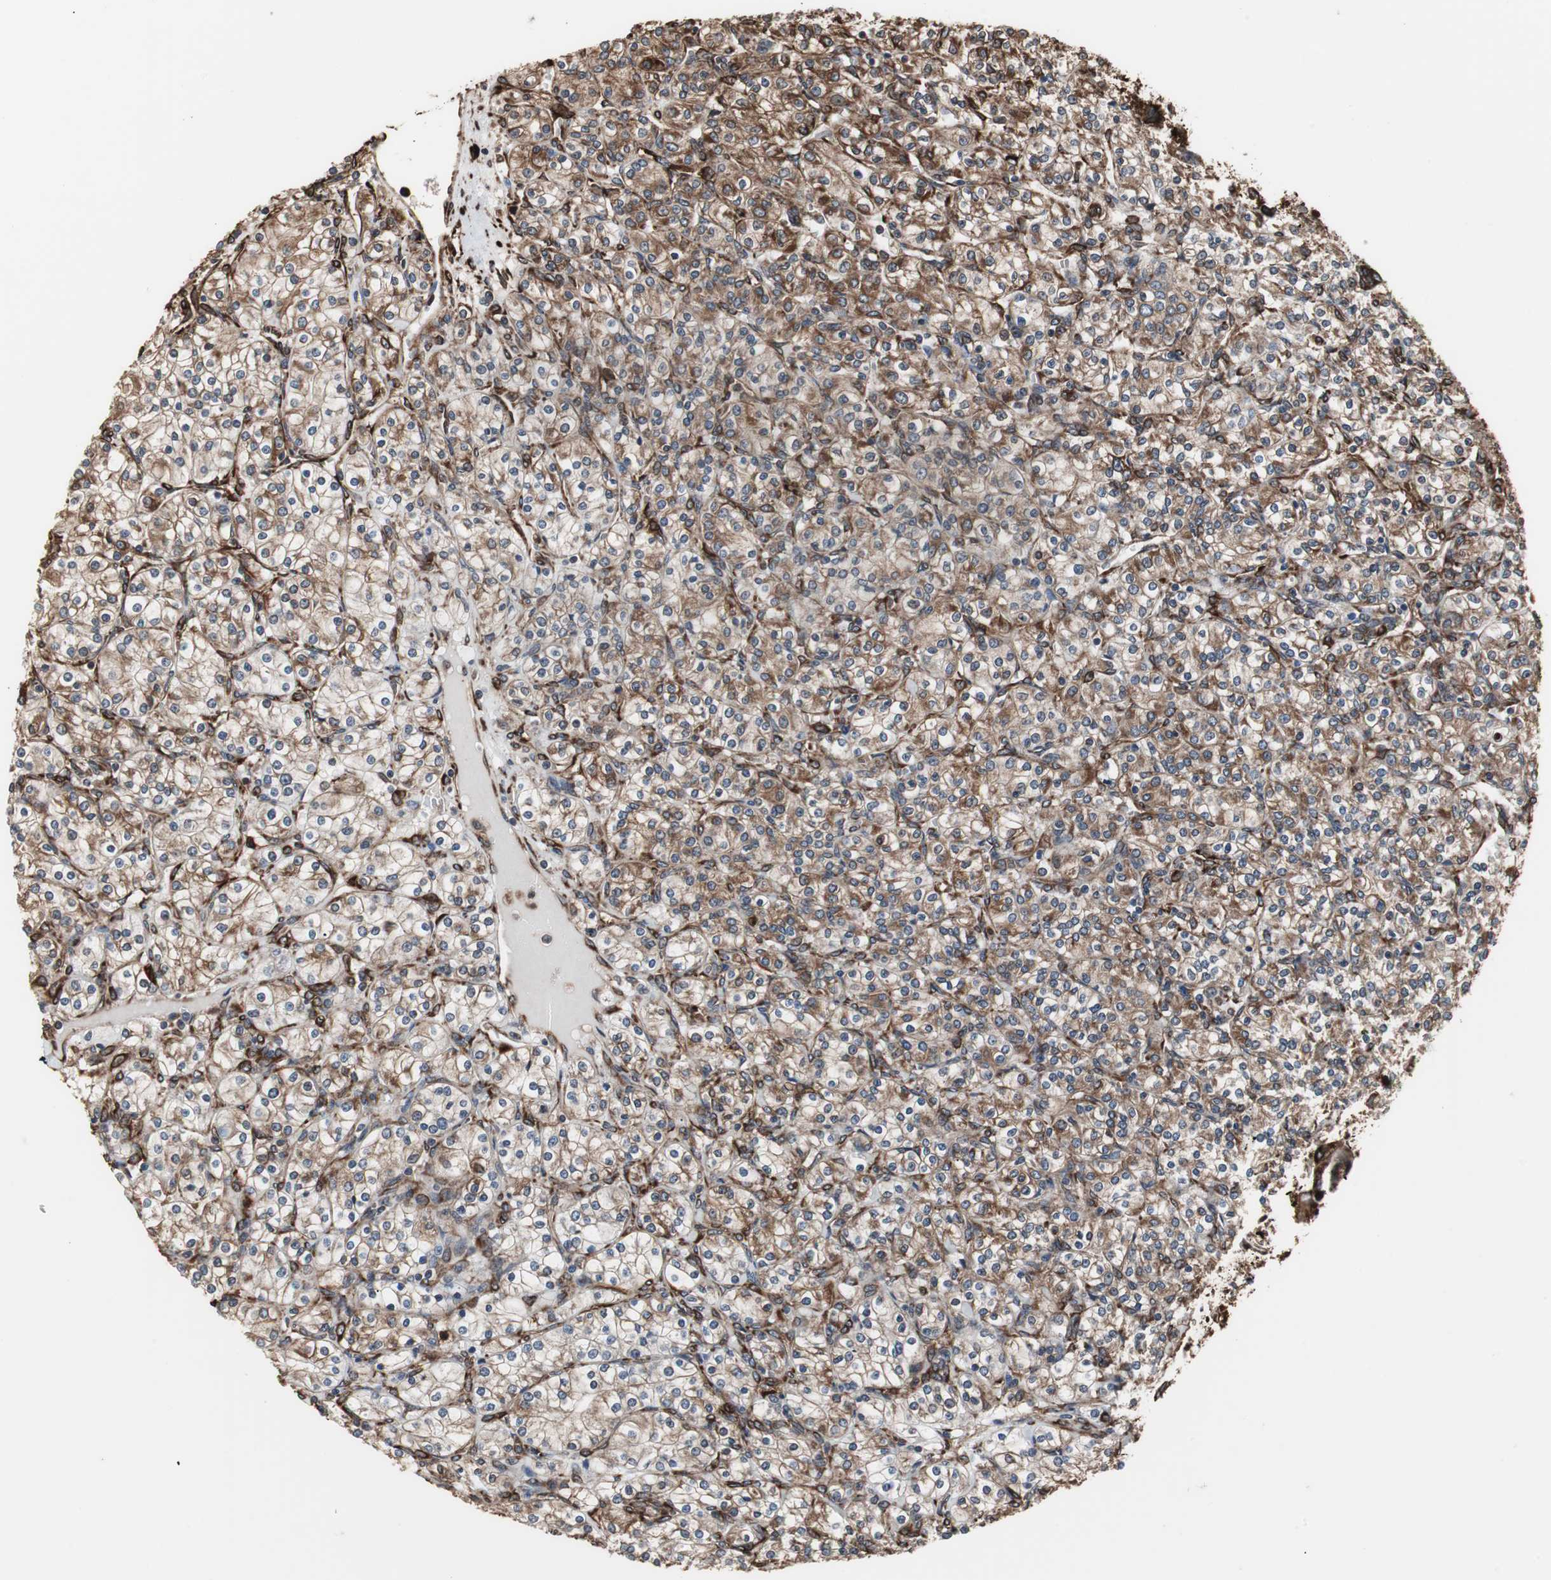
{"staining": {"intensity": "moderate", "quantity": ">75%", "location": "cytoplasmic/membranous"}, "tissue": "renal cancer", "cell_type": "Tumor cells", "image_type": "cancer", "snomed": [{"axis": "morphology", "description": "Adenocarcinoma, NOS"}, {"axis": "topography", "description": "Kidney"}], "caption": "A brown stain highlights moderate cytoplasmic/membranous expression of a protein in human renal cancer (adenocarcinoma) tumor cells.", "gene": "CALU", "patient": {"sex": "male", "age": 77}}